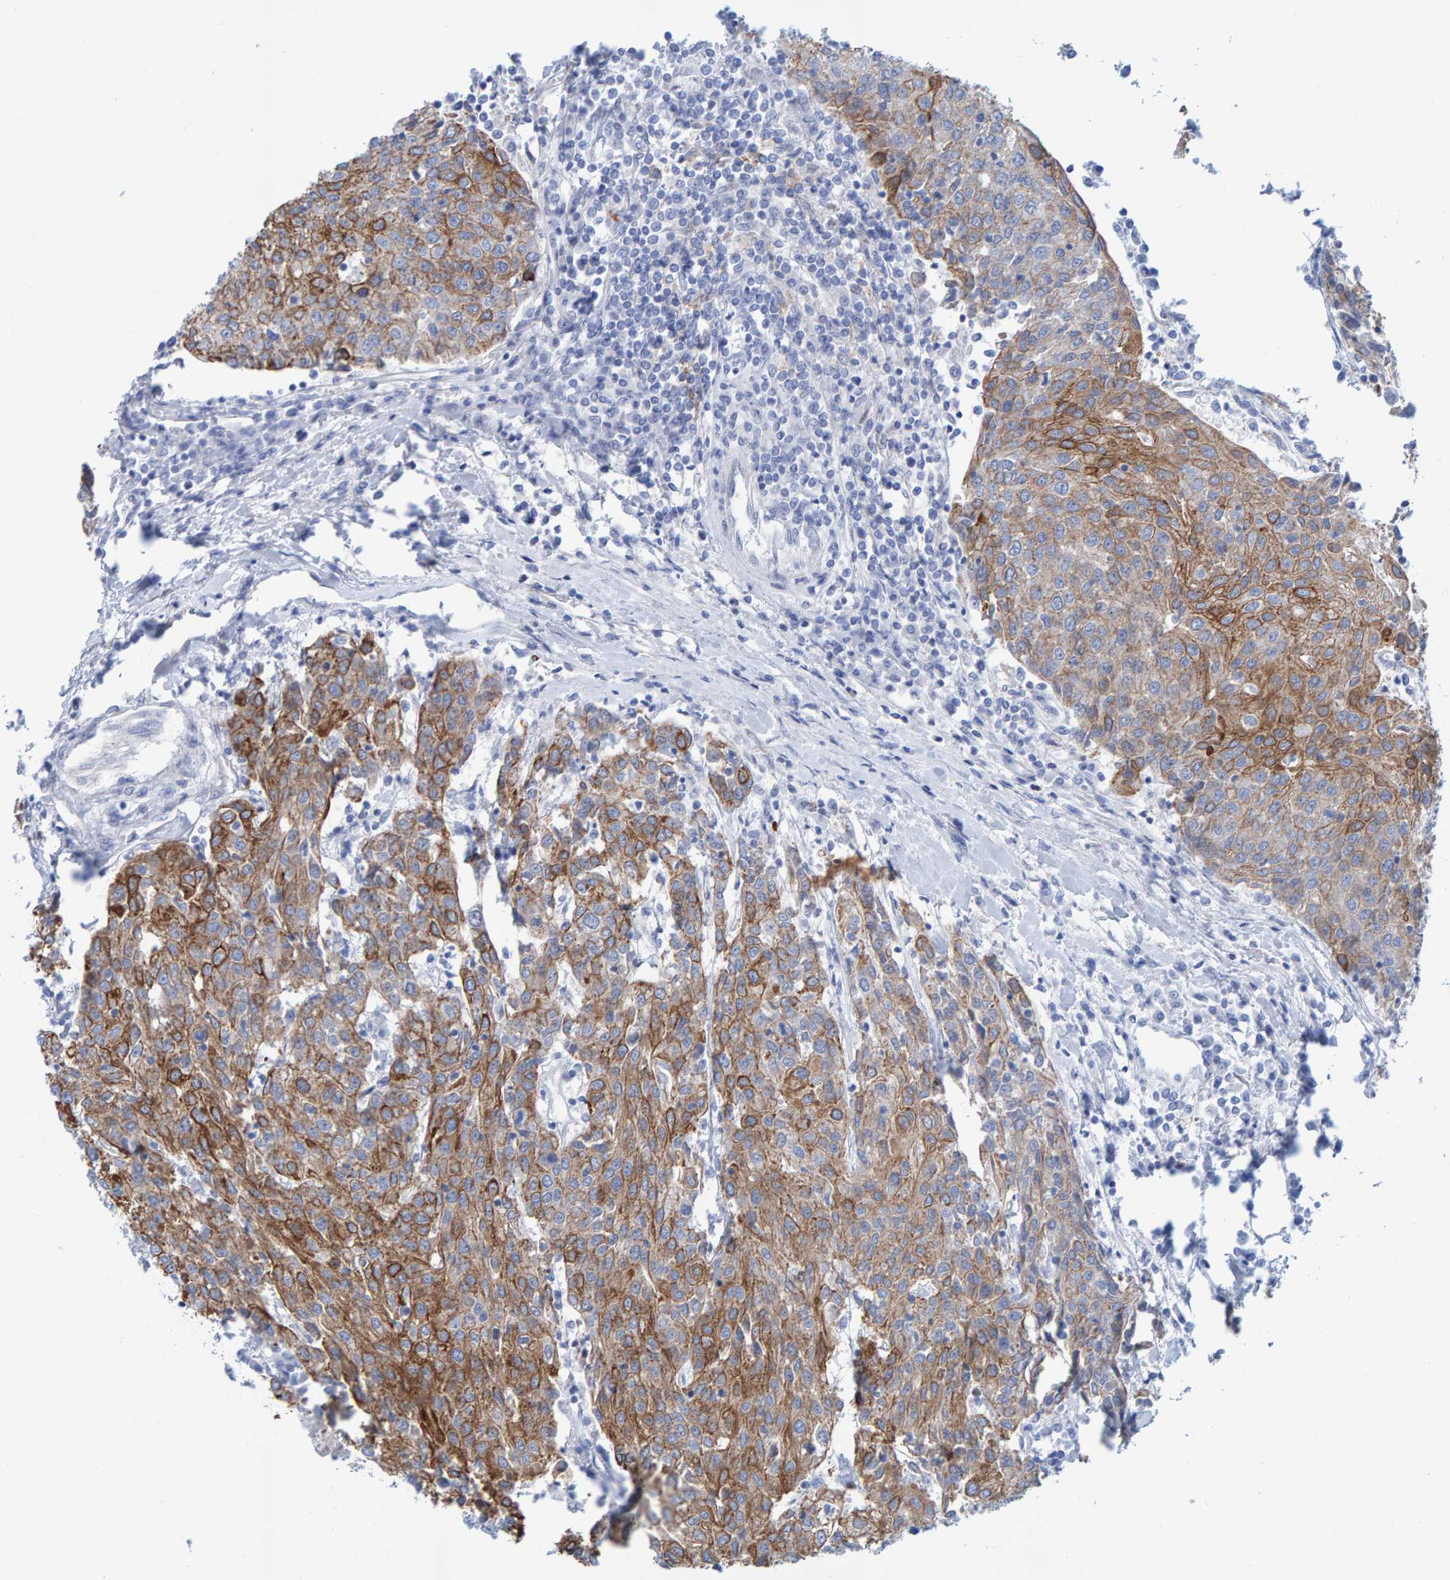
{"staining": {"intensity": "moderate", "quantity": ">75%", "location": "cytoplasmic/membranous"}, "tissue": "urothelial cancer", "cell_type": "Tumor cells", "image_type": "cancer", "snomed": [{"axis": "morphology", "description": "Urothelial carcinoma, High grade"}, {"axis": "topography", "description": "Urinary bladder"}], "caption": "An image of human high-grade urothelial carcinoma stained for a protein displays moderate cytoplasmic/membranous brown staining in tumor cells.", "gene": "JAKMIP3", "patient": {"sex": "female", "age": 85}}